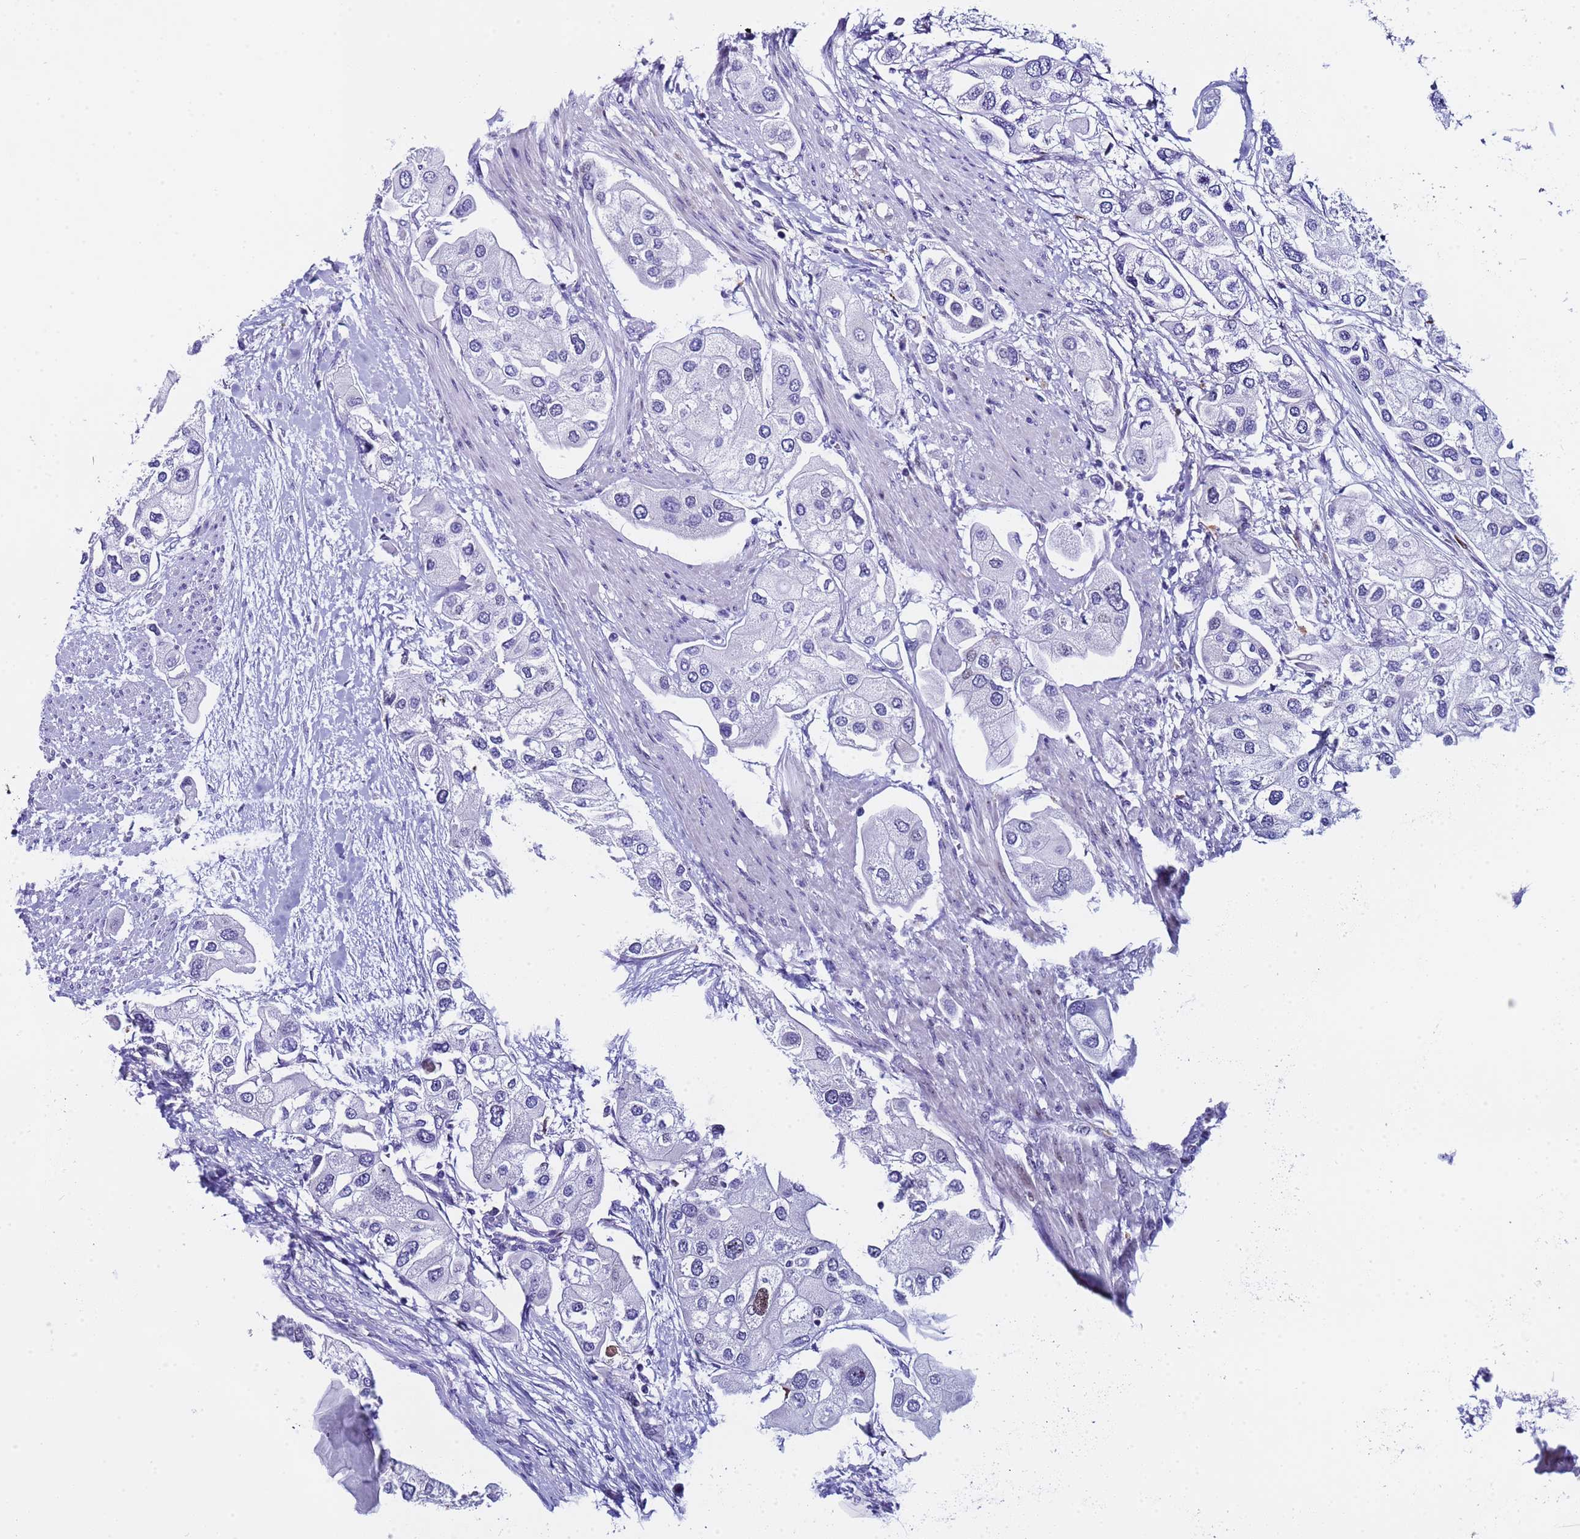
{"staining": {"intensity": "negative", "quantity": "none", "location": "none"}, "tissue": "urothelial cancer", "cell_type": "Tumor cells", "image_type": "cancer", "snomed": [{"axis": "morphology", "description": "Urothelial carcinoma, High grade"}, {"axis": "topography", "description": "Urinary bladder"}], "caption": "IHC histopathology image of human high-grade urothelial carcinoma stained for a protein (brown), which reveals no expression in tumor cells.", "gene": "POP5", "patient": {"sex": "male", "age": 64}}